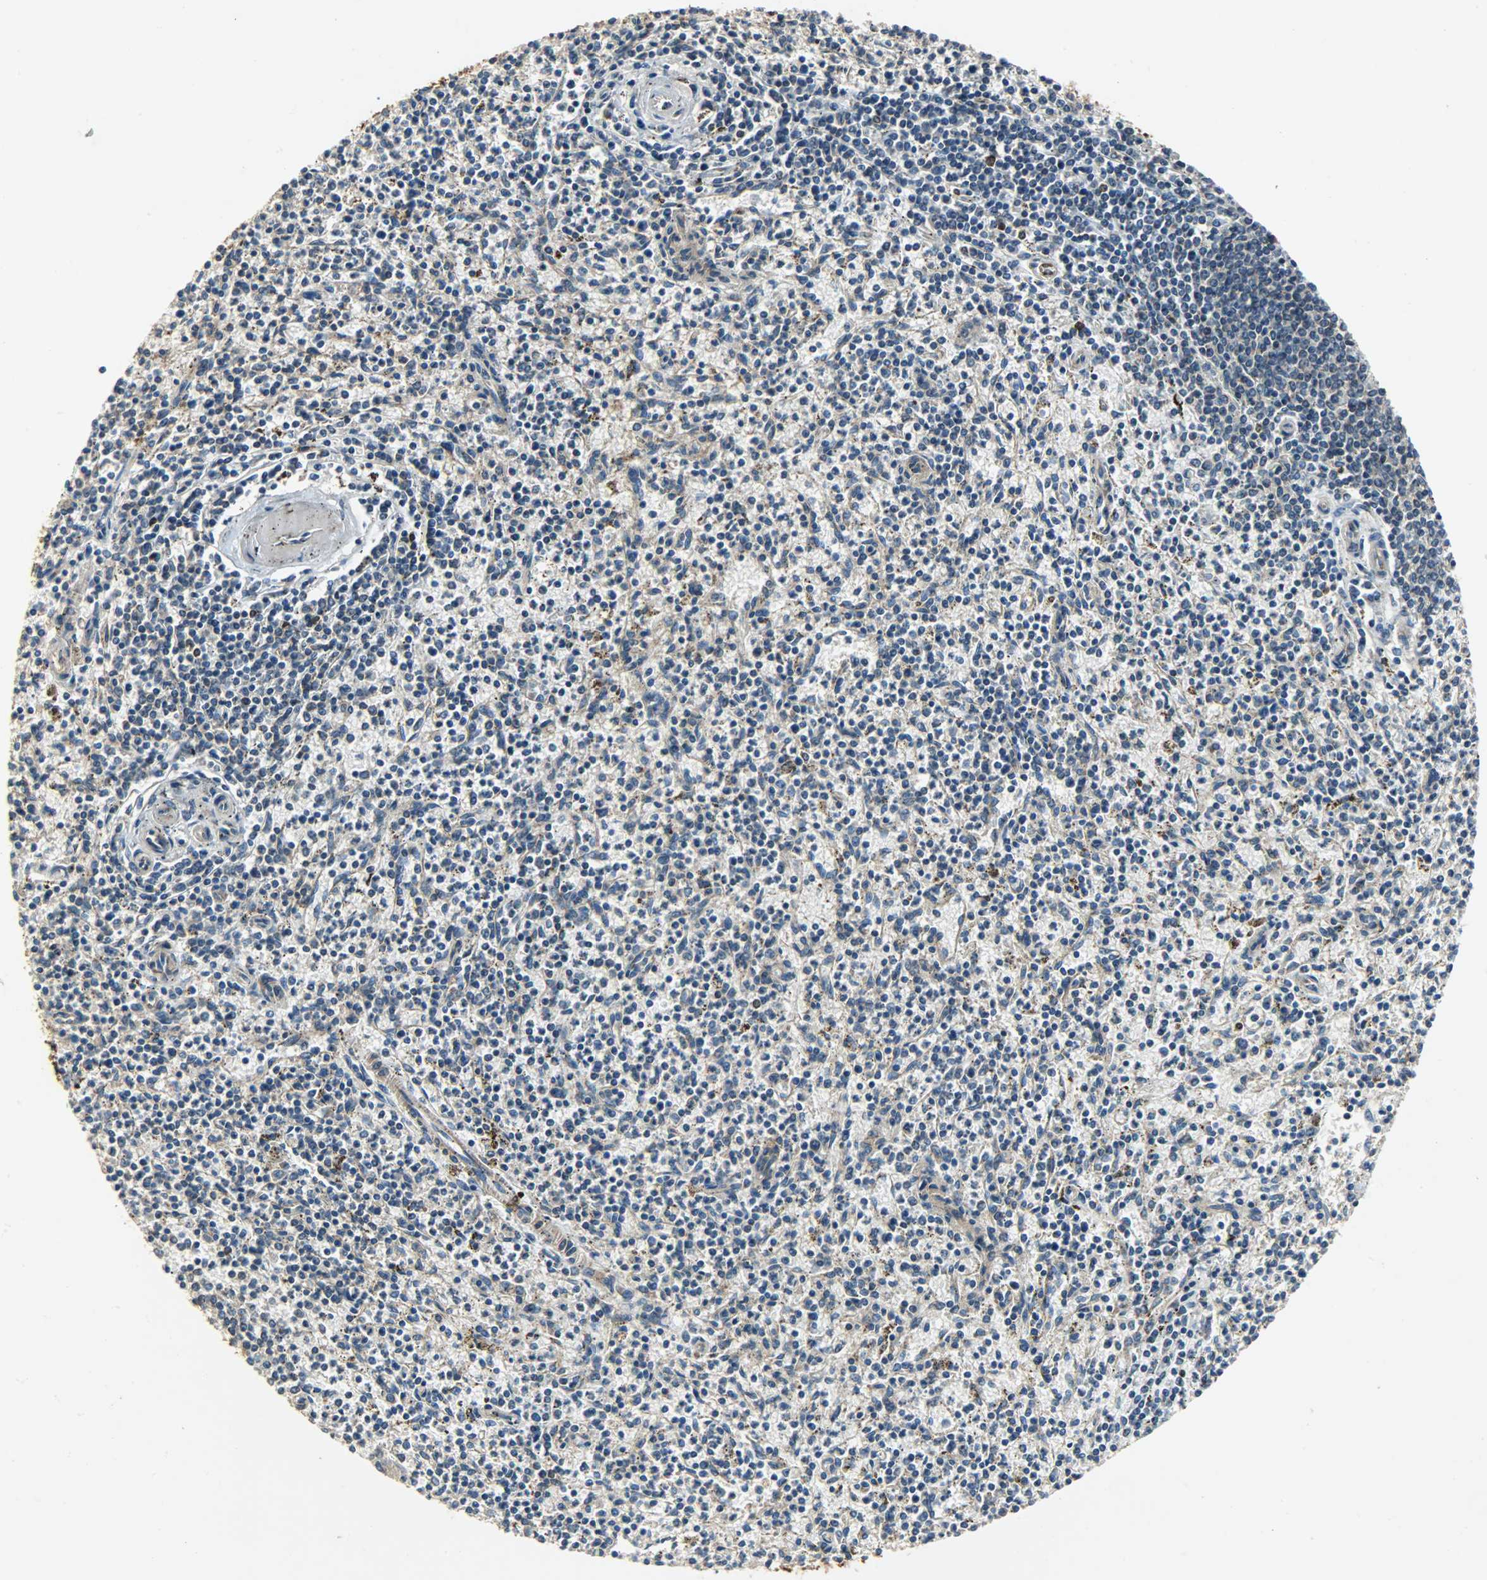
{"staining": {"intensity": "moderate", "quantity": "25%-75%", "location": "cytoplasmic/membranous"}, "tissue": "spleen", "cell_type": "Cells in red pulp", "image_type": "normal", "snomed": [{"axis": "morphology", "description": "Normal tissue, NOS"}, {"axis": "topography", "description": "Spleen"}], "caption": "Immunohistochemistry photomicrograph of benign spleen: spleen stained using immunohistochemistry reveals medium levels of moderate protein expression localized specifically in the cytoplasmic/membranous of cells in red pulp, appearing as a cytoplasmic/membranous brown color.", "gene": "C1orf198", "patient": {"sex": "male", "age": 72}}